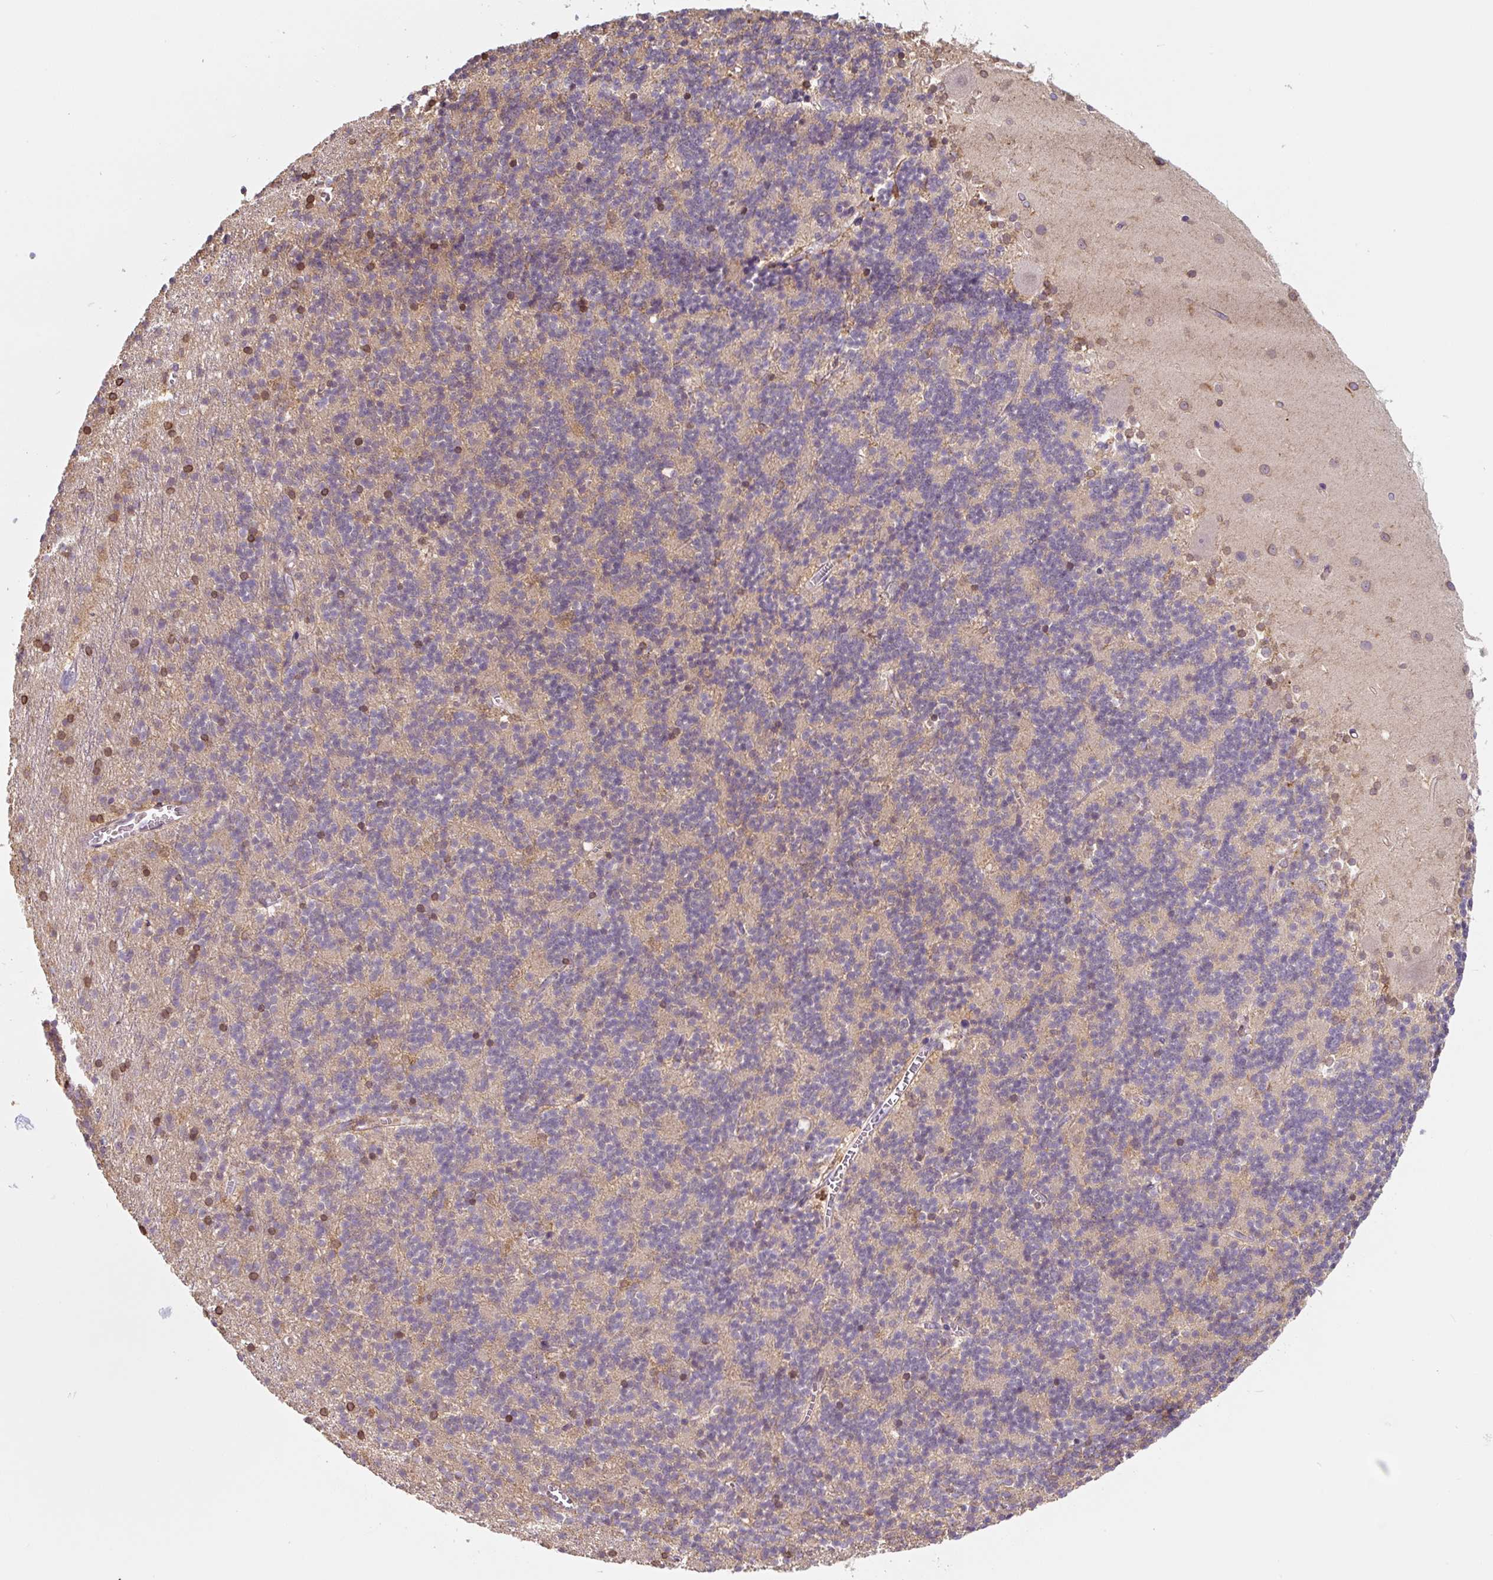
{"staining": {"intensity": "weak", "quantity": "25%-75%", "location": "cytoplasmic/membranous"}, "tissue": "cerebellum", "cell_type": "Cells in granular layer", "image_type": "normal", "snomed": [{"axis": "morphology", "description": "Normal tissue, NOS"}, {"axis": "topography", "description": "Cerebellum"}], "caption": "IHC (DAB) staining of normal cerebellum demonstrates weak cytoplasmic/membranous protein positivity in approximately 25%-75% of cells in granular layer.", "gene": "ASRGL1", "patient": {"sex": "male", "age": 54}}